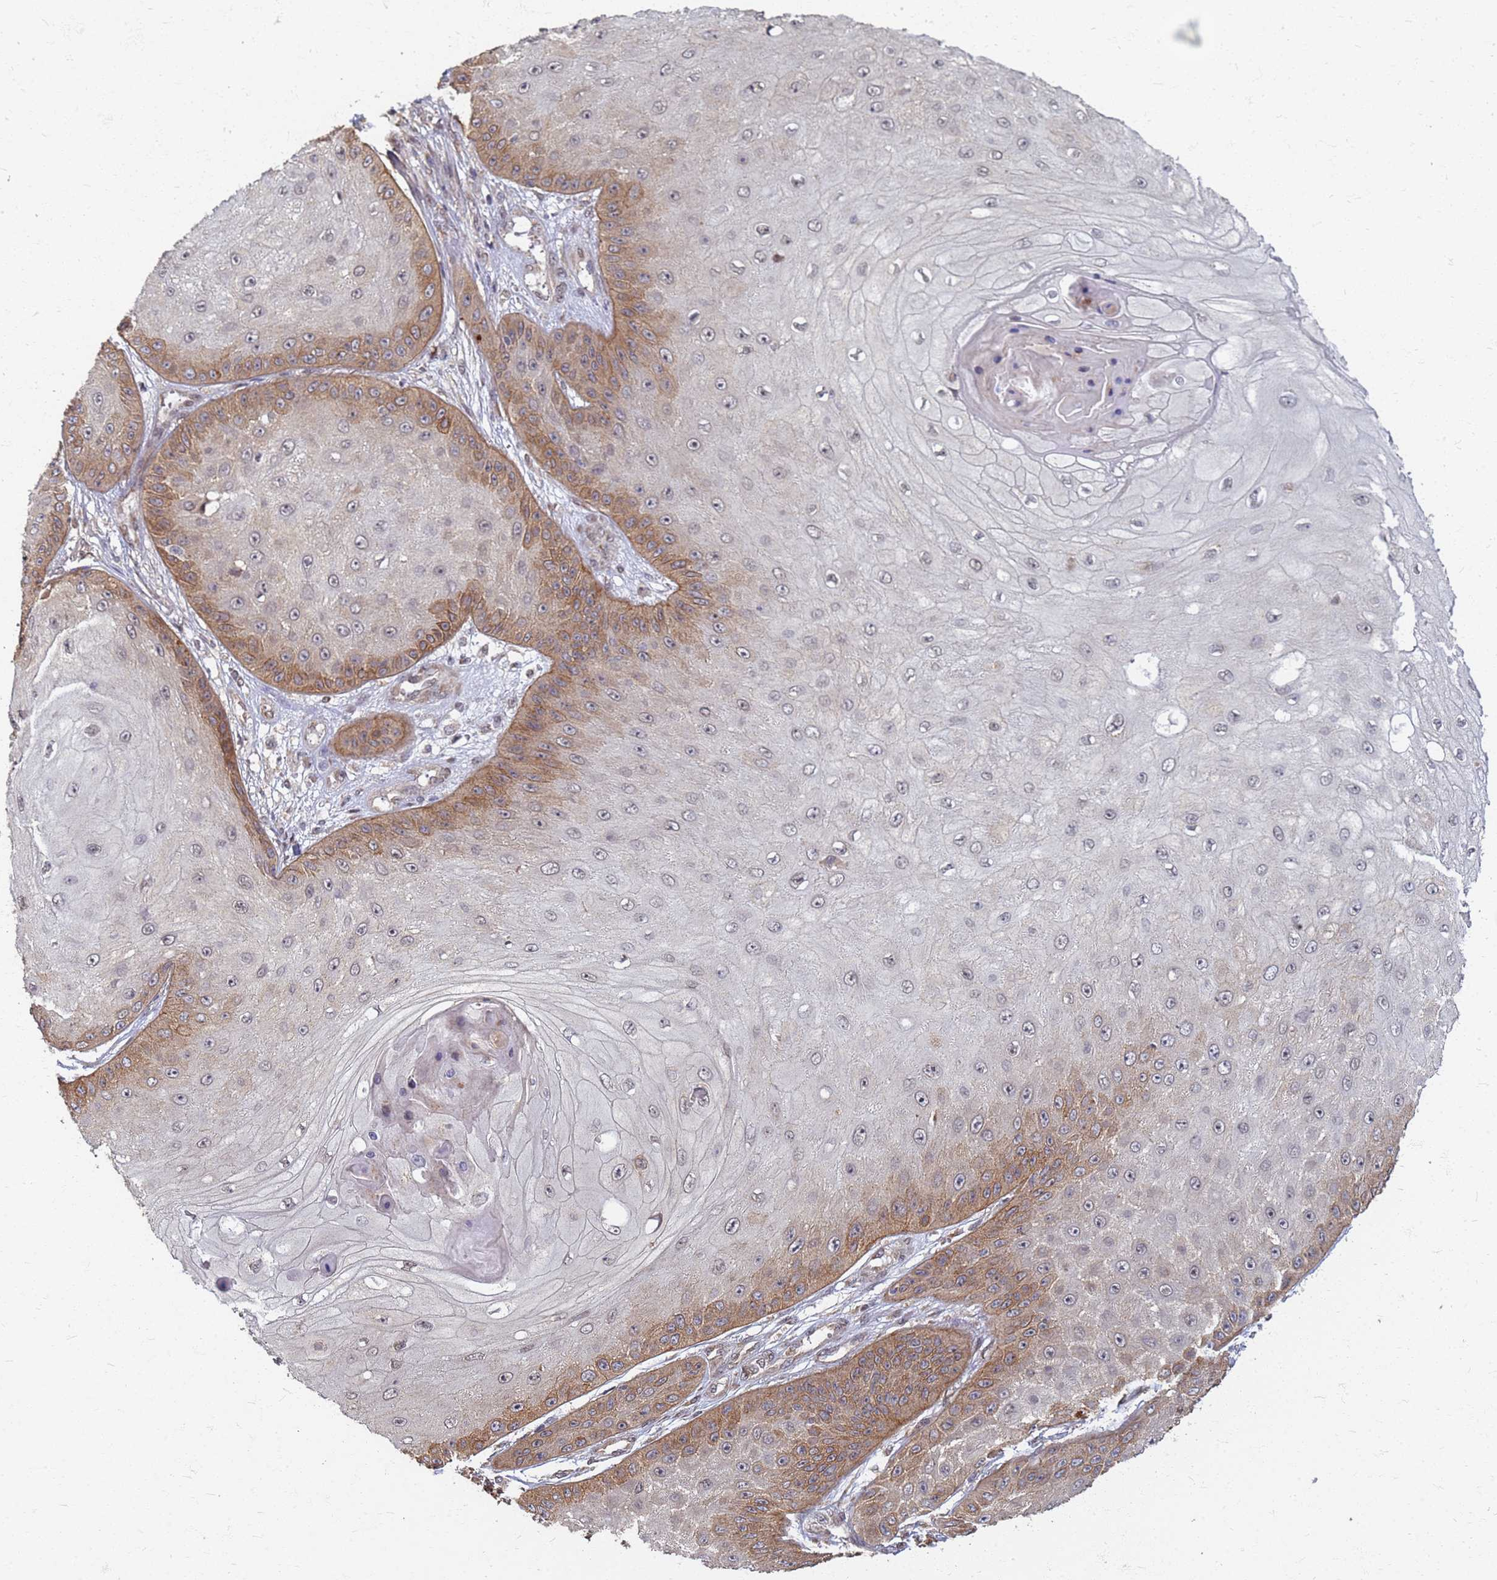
{"staining": {"intensity": "moderate", "quantity": "25%-75%", "location": "cytoplasmic/membranous"}, "tissue": "skin cancer", "cell_type": "Tumor cells", "image_type": "cancer", "snomed": [{"axis": "morphology", "description": "Squamous cell carcinoma, NOS"}, {"axis": "topography", "description": "Skin"}], "caption": "Skin cancer stained with a protein marker shows moderate staining in tumor cells.", "gene": "ITGB4", "patient": {"sex": "male", "age": 70}}